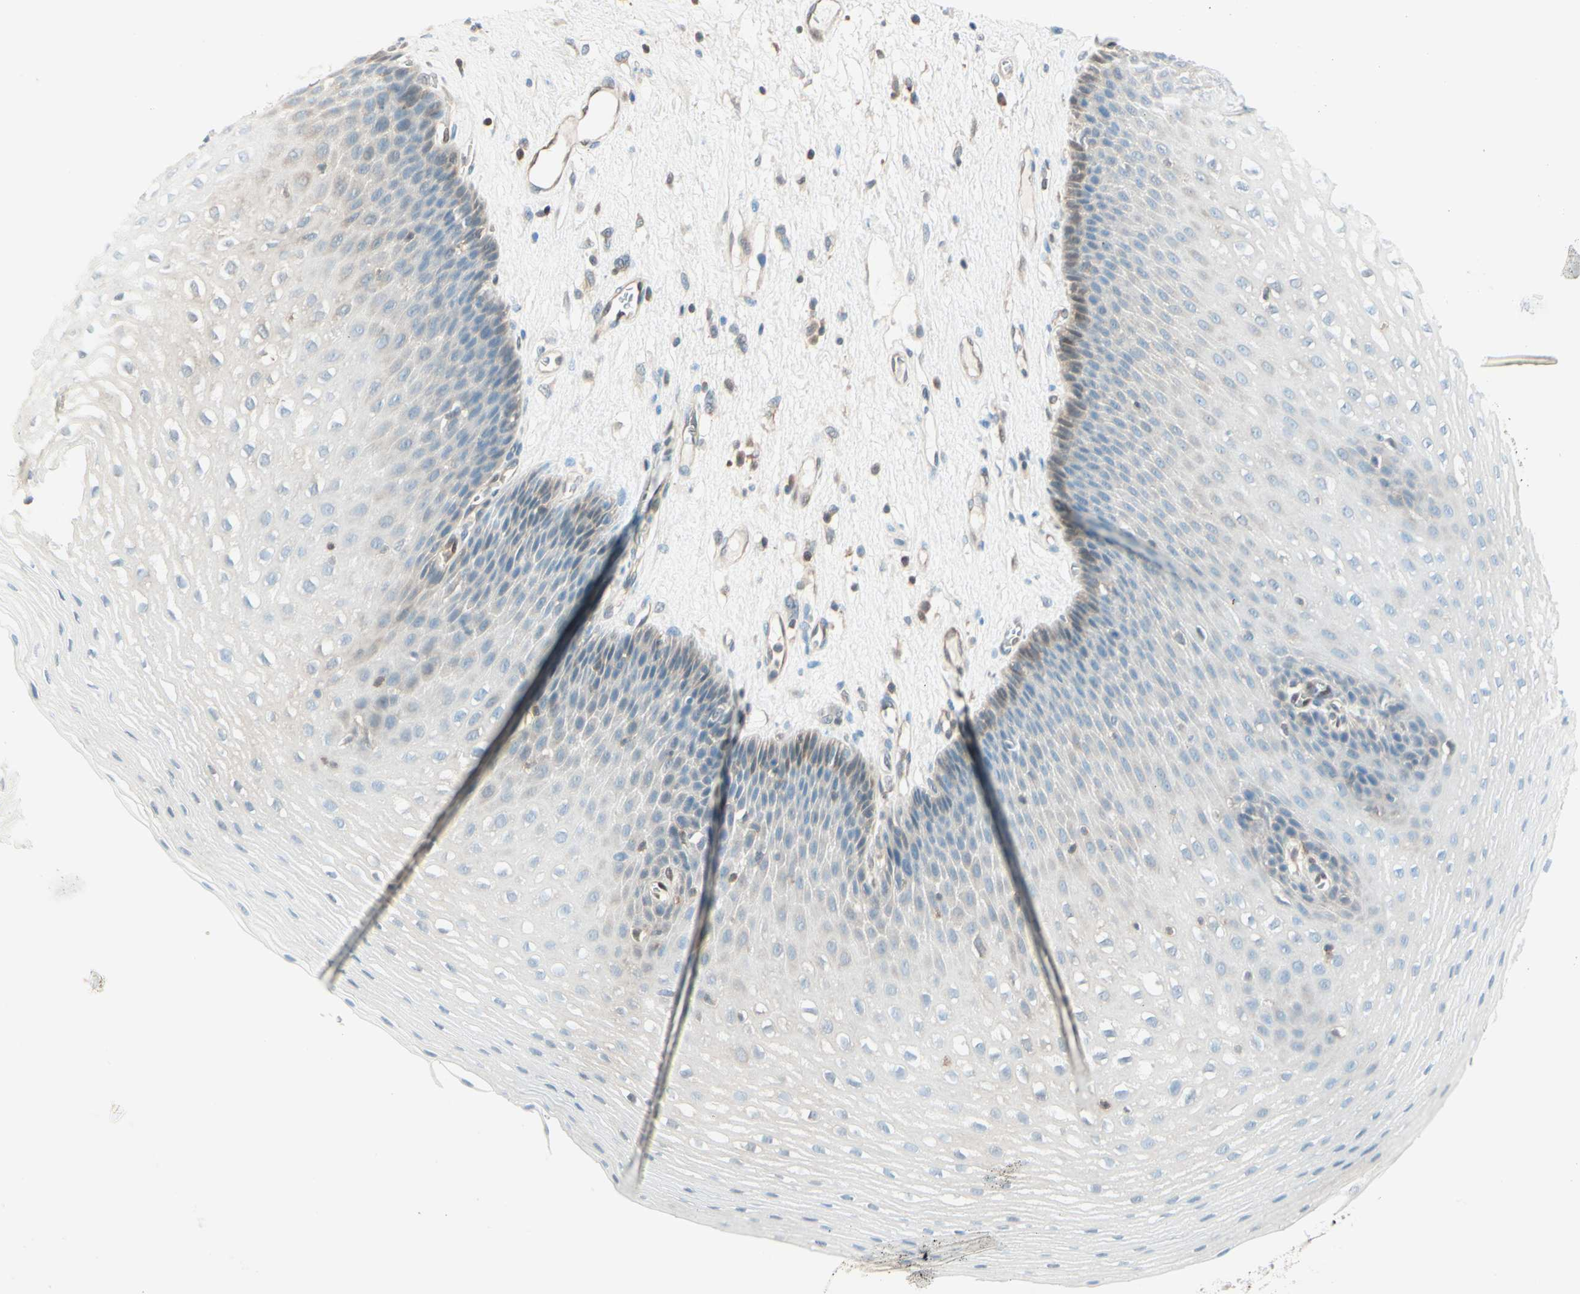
{"staining": {"intensity": "weak", "quantity": "<25%", "location": "cytoplasmic/membranous"}, "tissue": "esophagus", "cell_type": "Squamous epithelial cells", "image_type": "normal", "snomed": [{"axis": "morphology", "description": "Normal tissue, NOS"}, {"axis": "topography", "description": "Esophagus"}], "caption": "This is an IHC photomicrograph of benign human esophagus. There is no staining in squamous epithelial cells.", "gene": "UPK3B", "patient": {"sex": "male", "age": 48}}